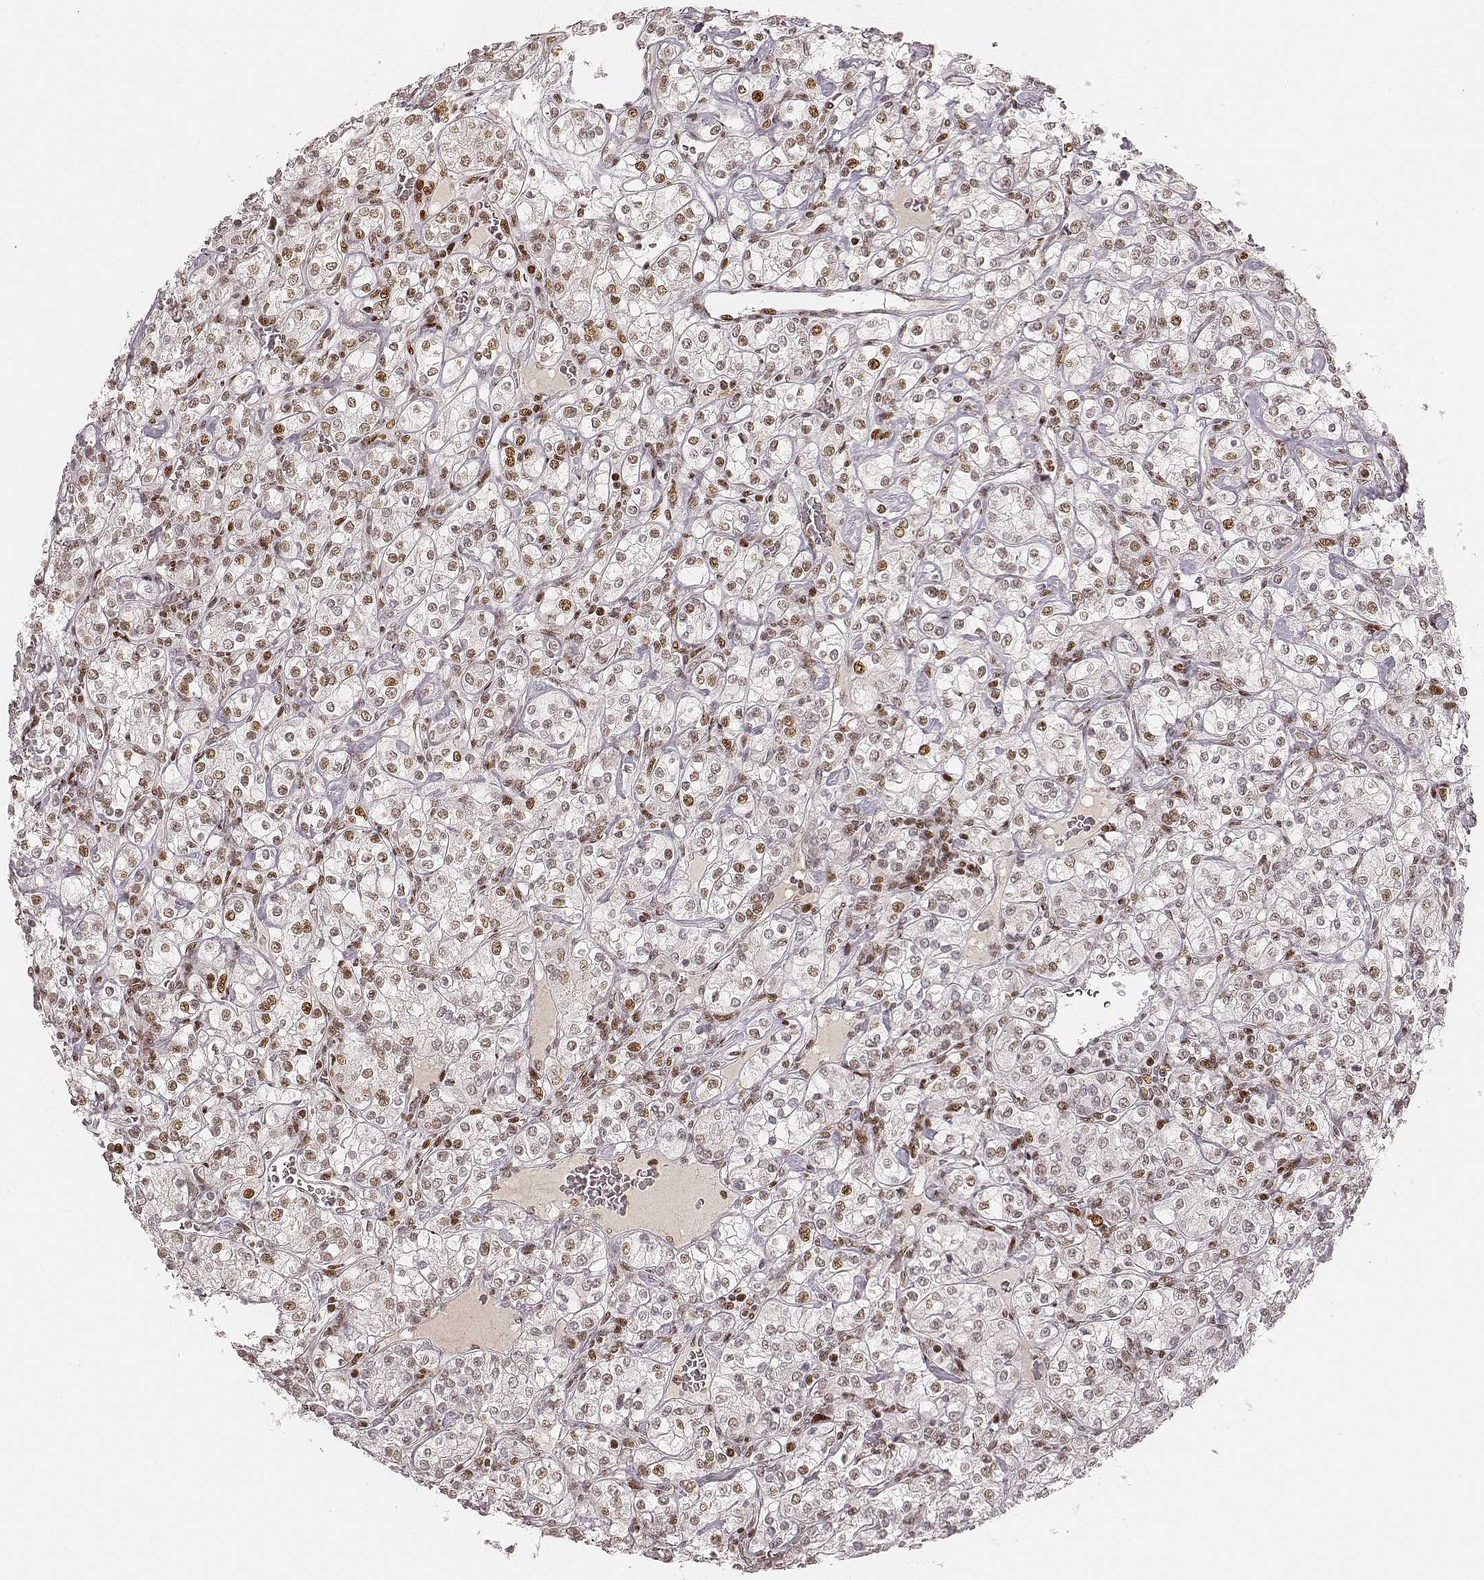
{"staining": {"intensity": "moderate", "quantity": ">75%", "location": "nuclear"}, "tissue": "renal cancer", "cell_type": "Tumor cells", "image_type": "cancer", "snomed": [{"axis": "morphology", "description": "Adenocarcinoma, NOS"}, {"axis": "topography", "description": "Kidney"}], "caption": "Moderate nuclear staining is seen in about >75% of tumor cells in renal cancer (adenocarcinoma).", "gene": "HNRNPC", "patient": {"sex": "male", "age": 77}}